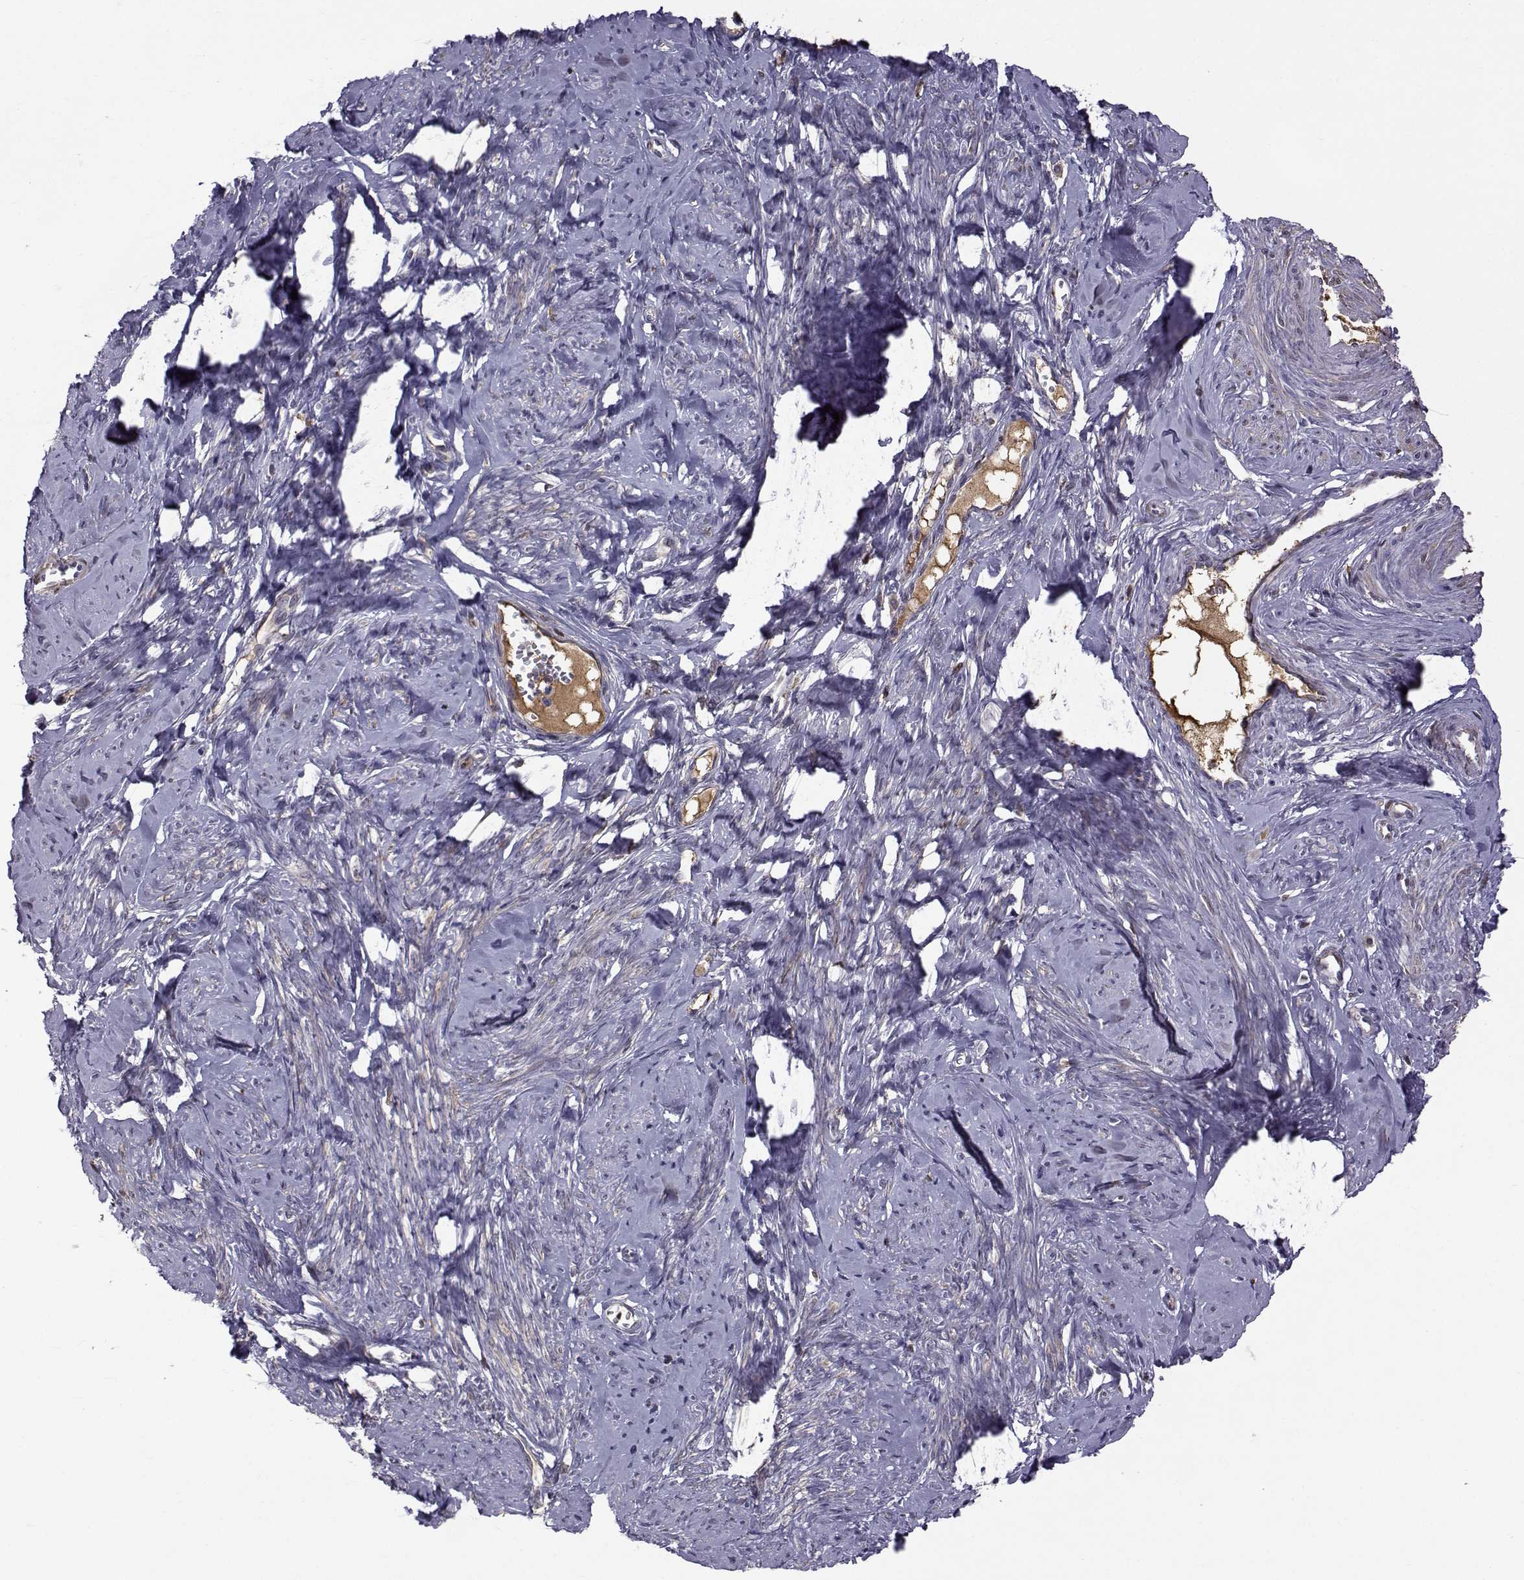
{"staining": {"intensity": "weak", "quantity": "25%-75%", "location": "cytoplasmic/membranous"}, "tissue": "smooth muscle", "cell_type": "Smooth muscle cells", "image_type": "normal", "snomed": [{"axis": "morphology", "description": "Normal tissue, NOS"}, {"axis": "topography", "description": "Smooth muscle"}], "caption": "This photomicrograph exhibits immunohistochemistry staining of benign human smooth muscle, with low weak cytoplasmic/membranous expression in approximately 25%-75% of smooth muscle cells.", "gene": "TNFRSF11B", "patient": {"sex": "female", "age": 48}}